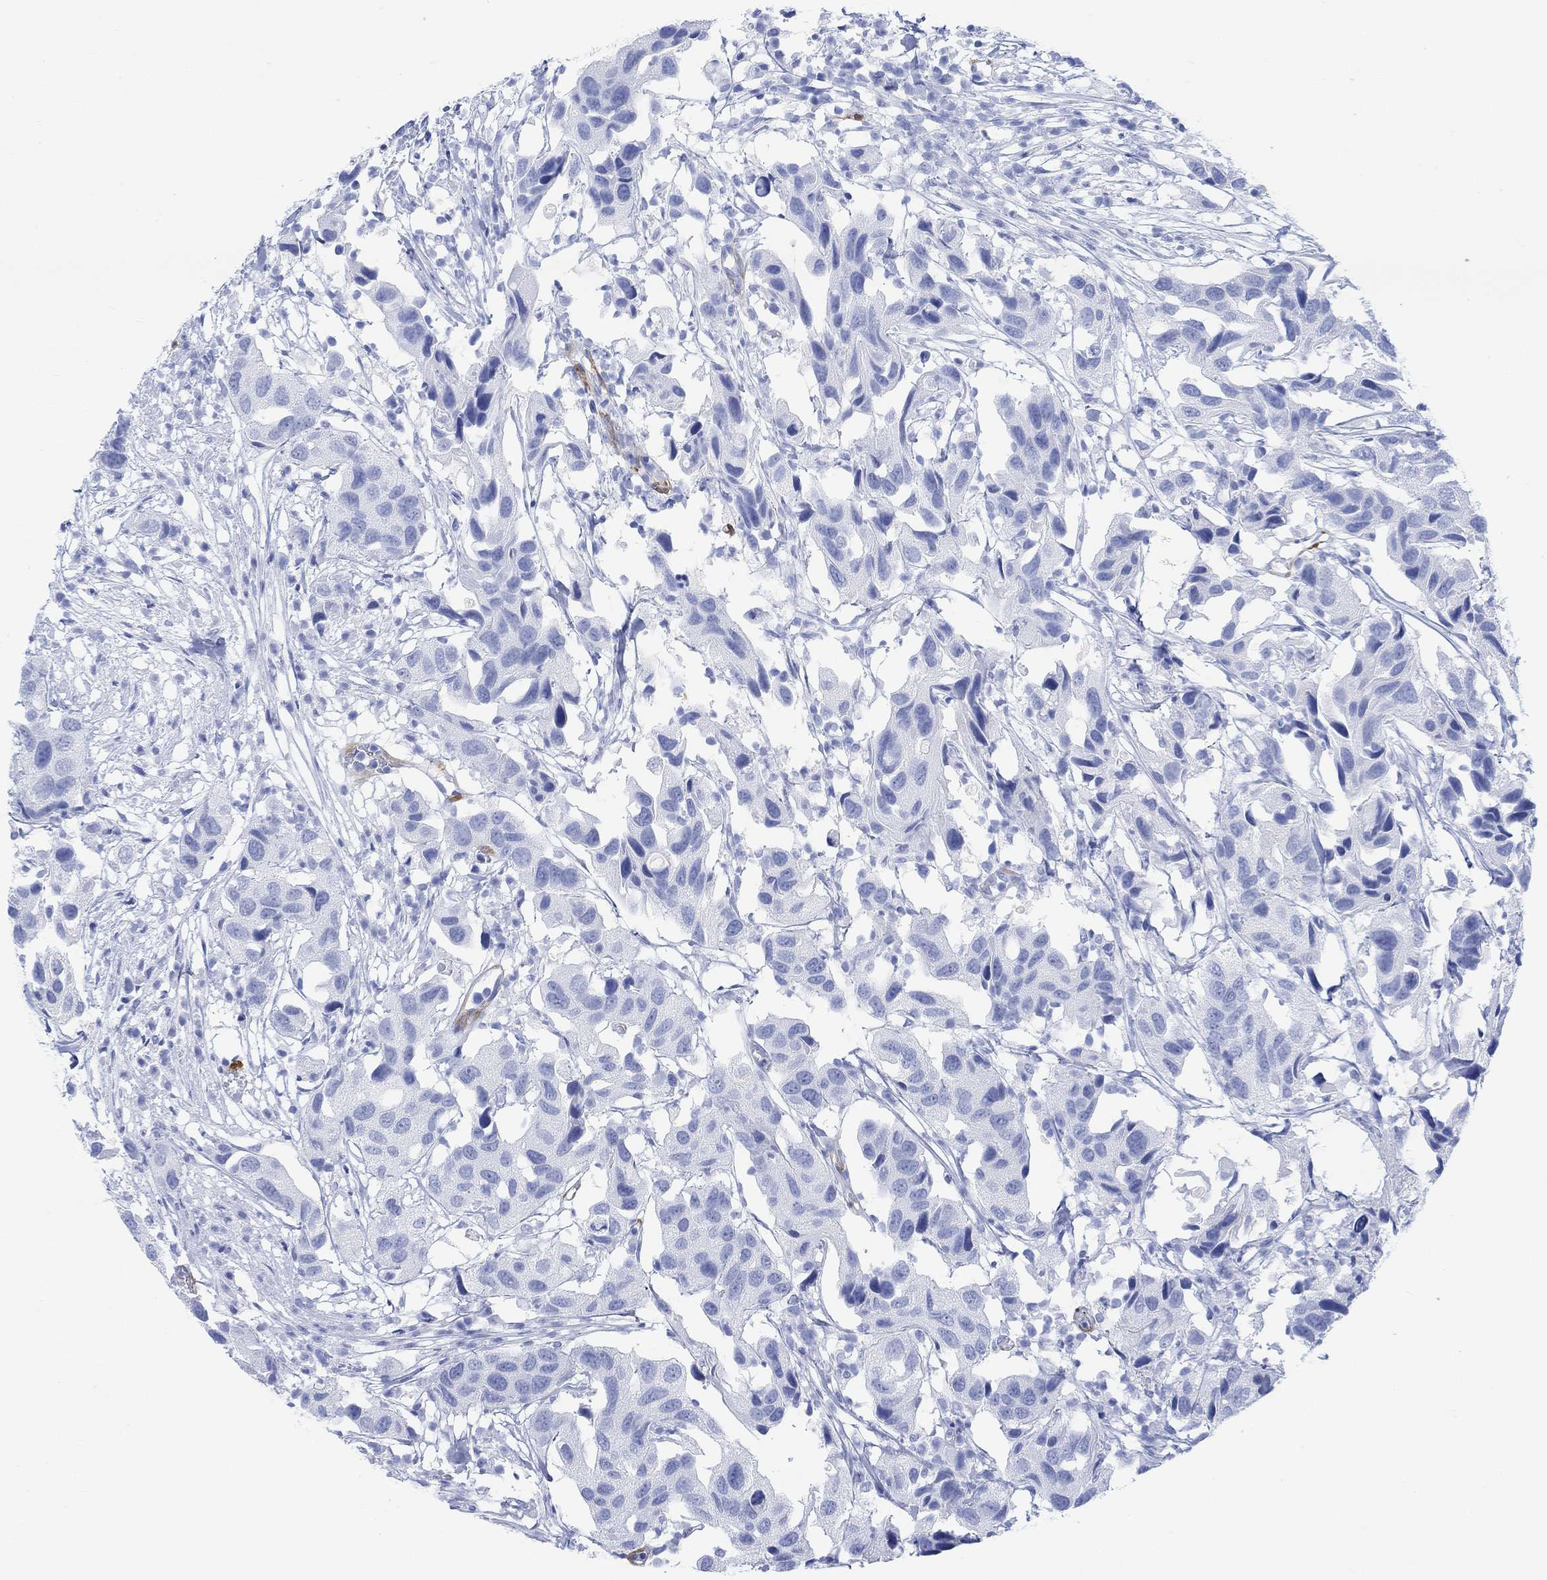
{"staining": {"intensity": "negative", "quantity": "none", "location": "none"}, "tissue": "urothelial cancer", "cell_type": "Tumor cells", "image_type": "cancer", "snomed": [{"axis": "morphology", "description": "Urothelial carcinoma, High grade"}, {"axis": "topography", "description": "Urinary bladder"}], "caption": "DAB (3,3'-diaminobenzidine) immunohistochemical staining of high-grade urothelial carcinoma demonstrates no significant positivity in tumor cells.", "gene": "TPPP3", "patient": {"sex": "male", "age": 79}}